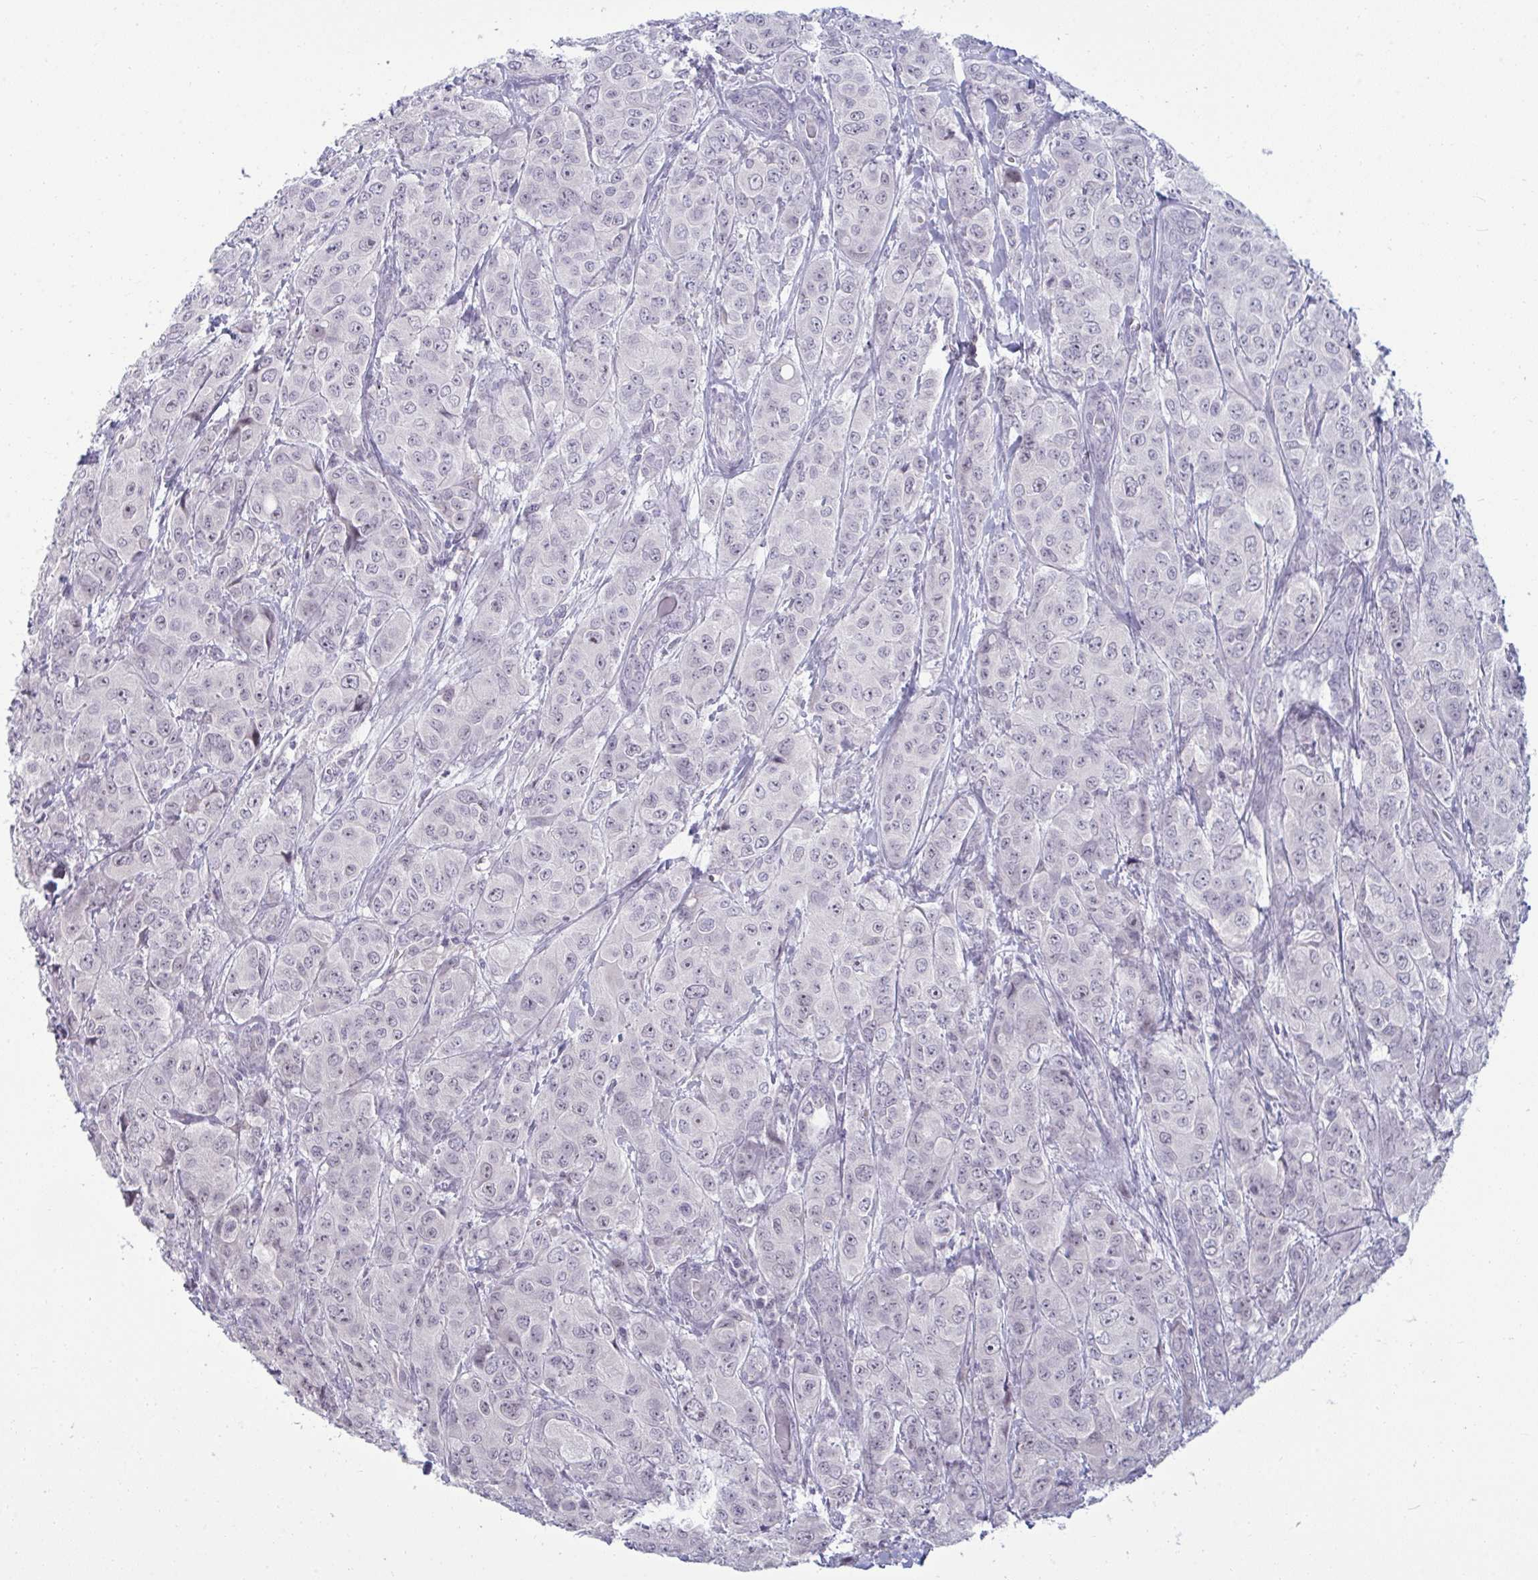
{"staining": {"intensity": "weak", "quantity": "<25%", "location": "nuclear"}, "tissue": "breast cancer", "cell_type": "Tumor cells", "image_type": "cancer", "snomed": [{"axis": "morphology", "description": "Duct carcinoma"}, {"axis": "topography", "description": "Breast"}], "caption": "DAB (3,3'-diaminobenzidine) immunohistochemical staining of human breast intraductal carcinoma displays no significant expression in tumor cells.", "gene": "RNASEH1", "patient": {"sex": "female", "age": 43}}